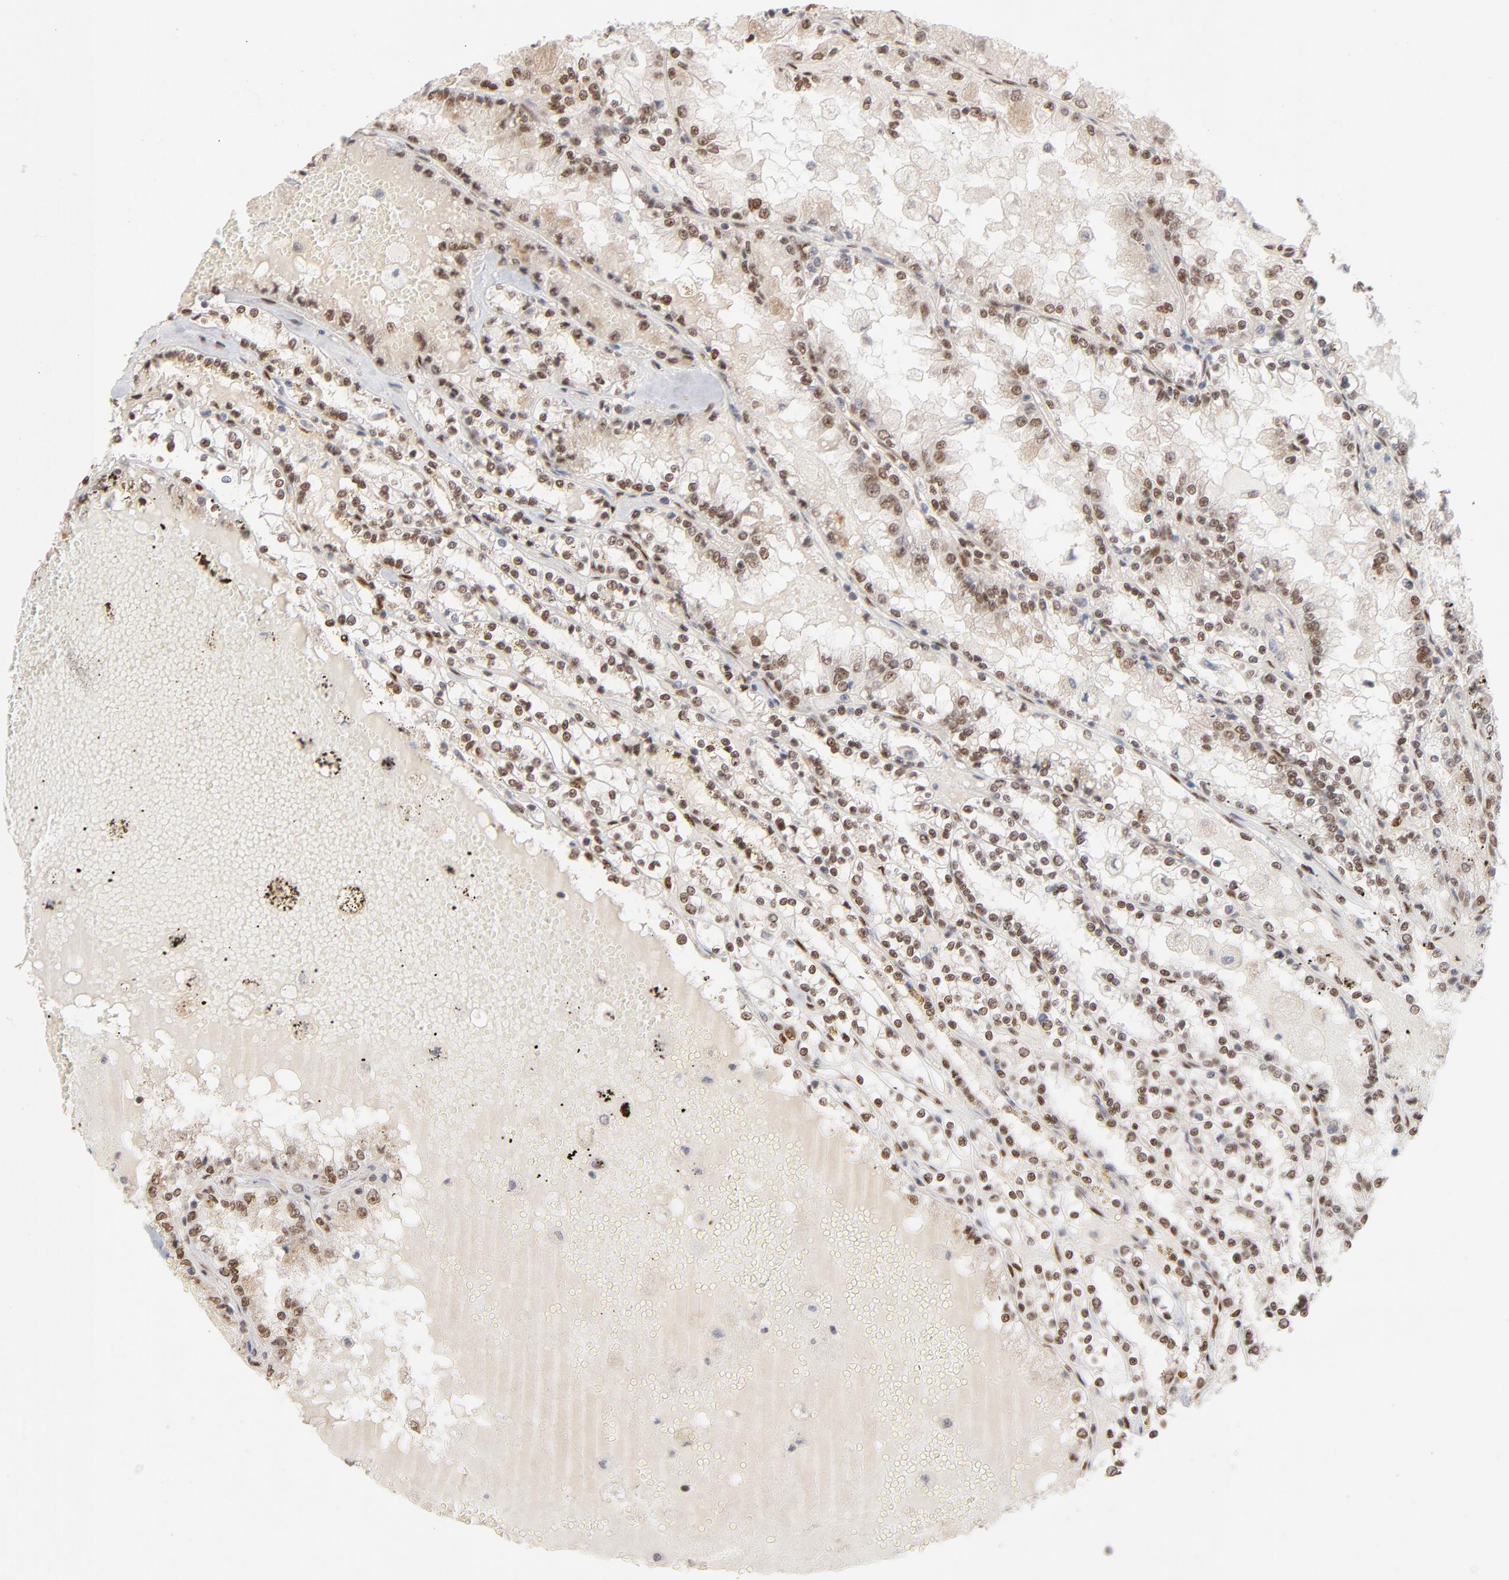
{"staining": {"intensity": "moderate", "quantity": ">75%", "location": "nuclear"}, "tissue": "renal cancer", "cell_type": "Tumor cells", "image_type": "cancer", "snomed": [{"axis": "morphology", "description": "Adenocarcinoma, NOS"}, {"axis": "topography", "description": "Kidney"}], "caption": "Tumor cells demonstrate medium levels of moderate nuclear positivity in approximately >75% of cells in human adenocarcinoma (renal). Using DAB (brown) and hematoxylin (blue) stains, captured at high magnification using brightfield microscopy.", "gene": "NFIB", "patient": {"sex": "female", "age": 56}}